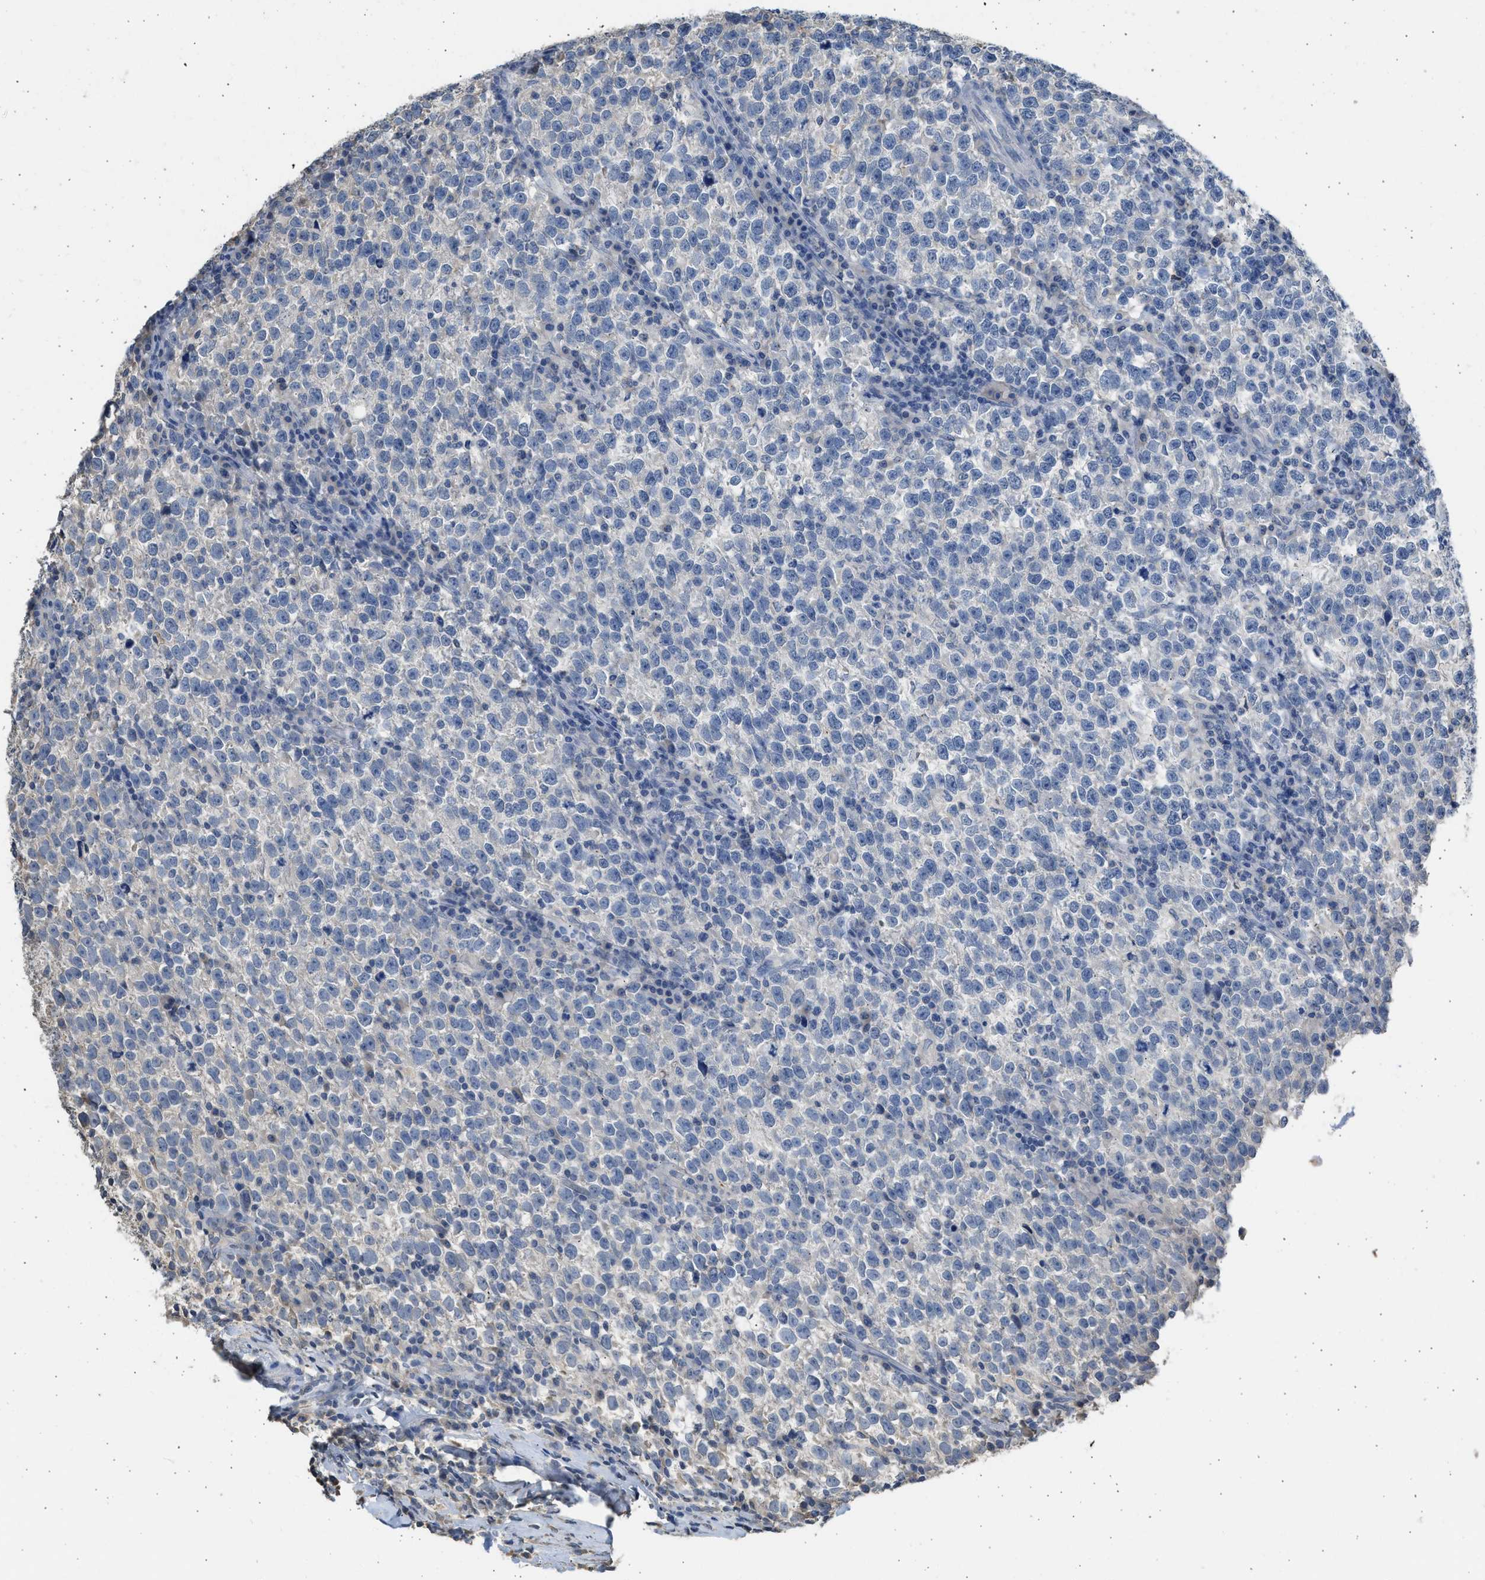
{"staining": {"intensity": "negative", "quantity": "none", "location": "none"}, "tissue": "testis cancer", "cell_type": "Tumor cells", "image_type": "cancer", "snomed": [{"axis": "morphology", "description": "Normal tissue, NOS"}, {"axis": "morphology", "description": "Seminoma, NOS"}, {"axis": "topography", "description": "Testis"}], "caption": "The IHC micrograph has no significant positivity in tumor cells of testis seminoma tissue. (Brightfield microscopy of DAB (3,3'-diaminobenzidine) immunohistochemistry (IHC) at high magnification).", "gene": "SULT2A1", "patient": {"sex": "male", "age": 43}}